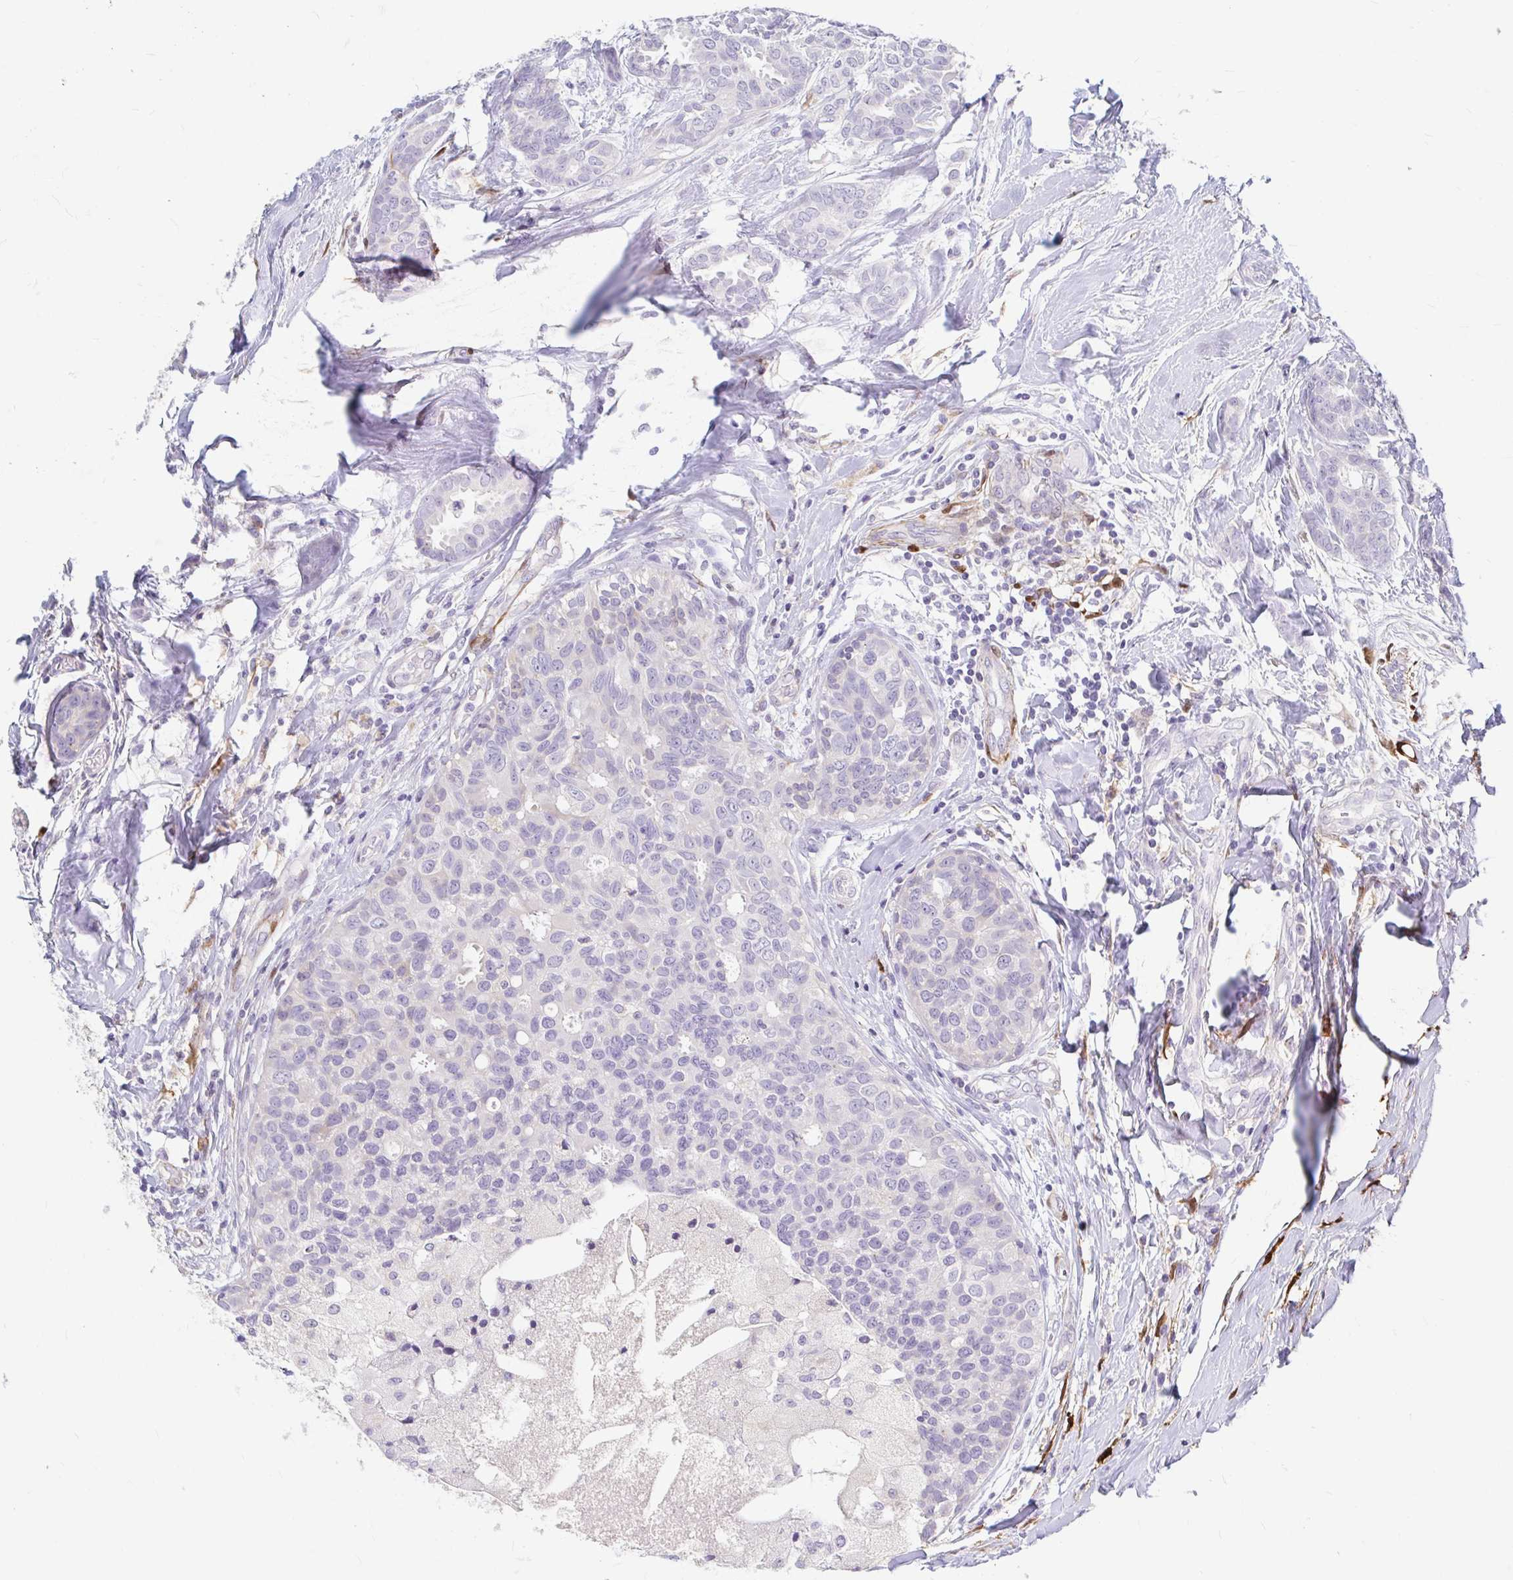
{"staining": {"intensity": "negative", "quantity": "none", "location": "none"}, "tissue": "breast cancer", "cell_type": "Tumor cells", "image_type": "cancer", "snomed": [{"axis": "morphology", "description": "Duct carcinoma"}, {"axis": "topography", "description": "Breast"}], "caption": "The photomicrograph exhibits no staining of tumor cells in breast cancer (invasive ductal carcinoma).", "gene": "ADH1A", "patient": {"sex": "female", "age": 45}}